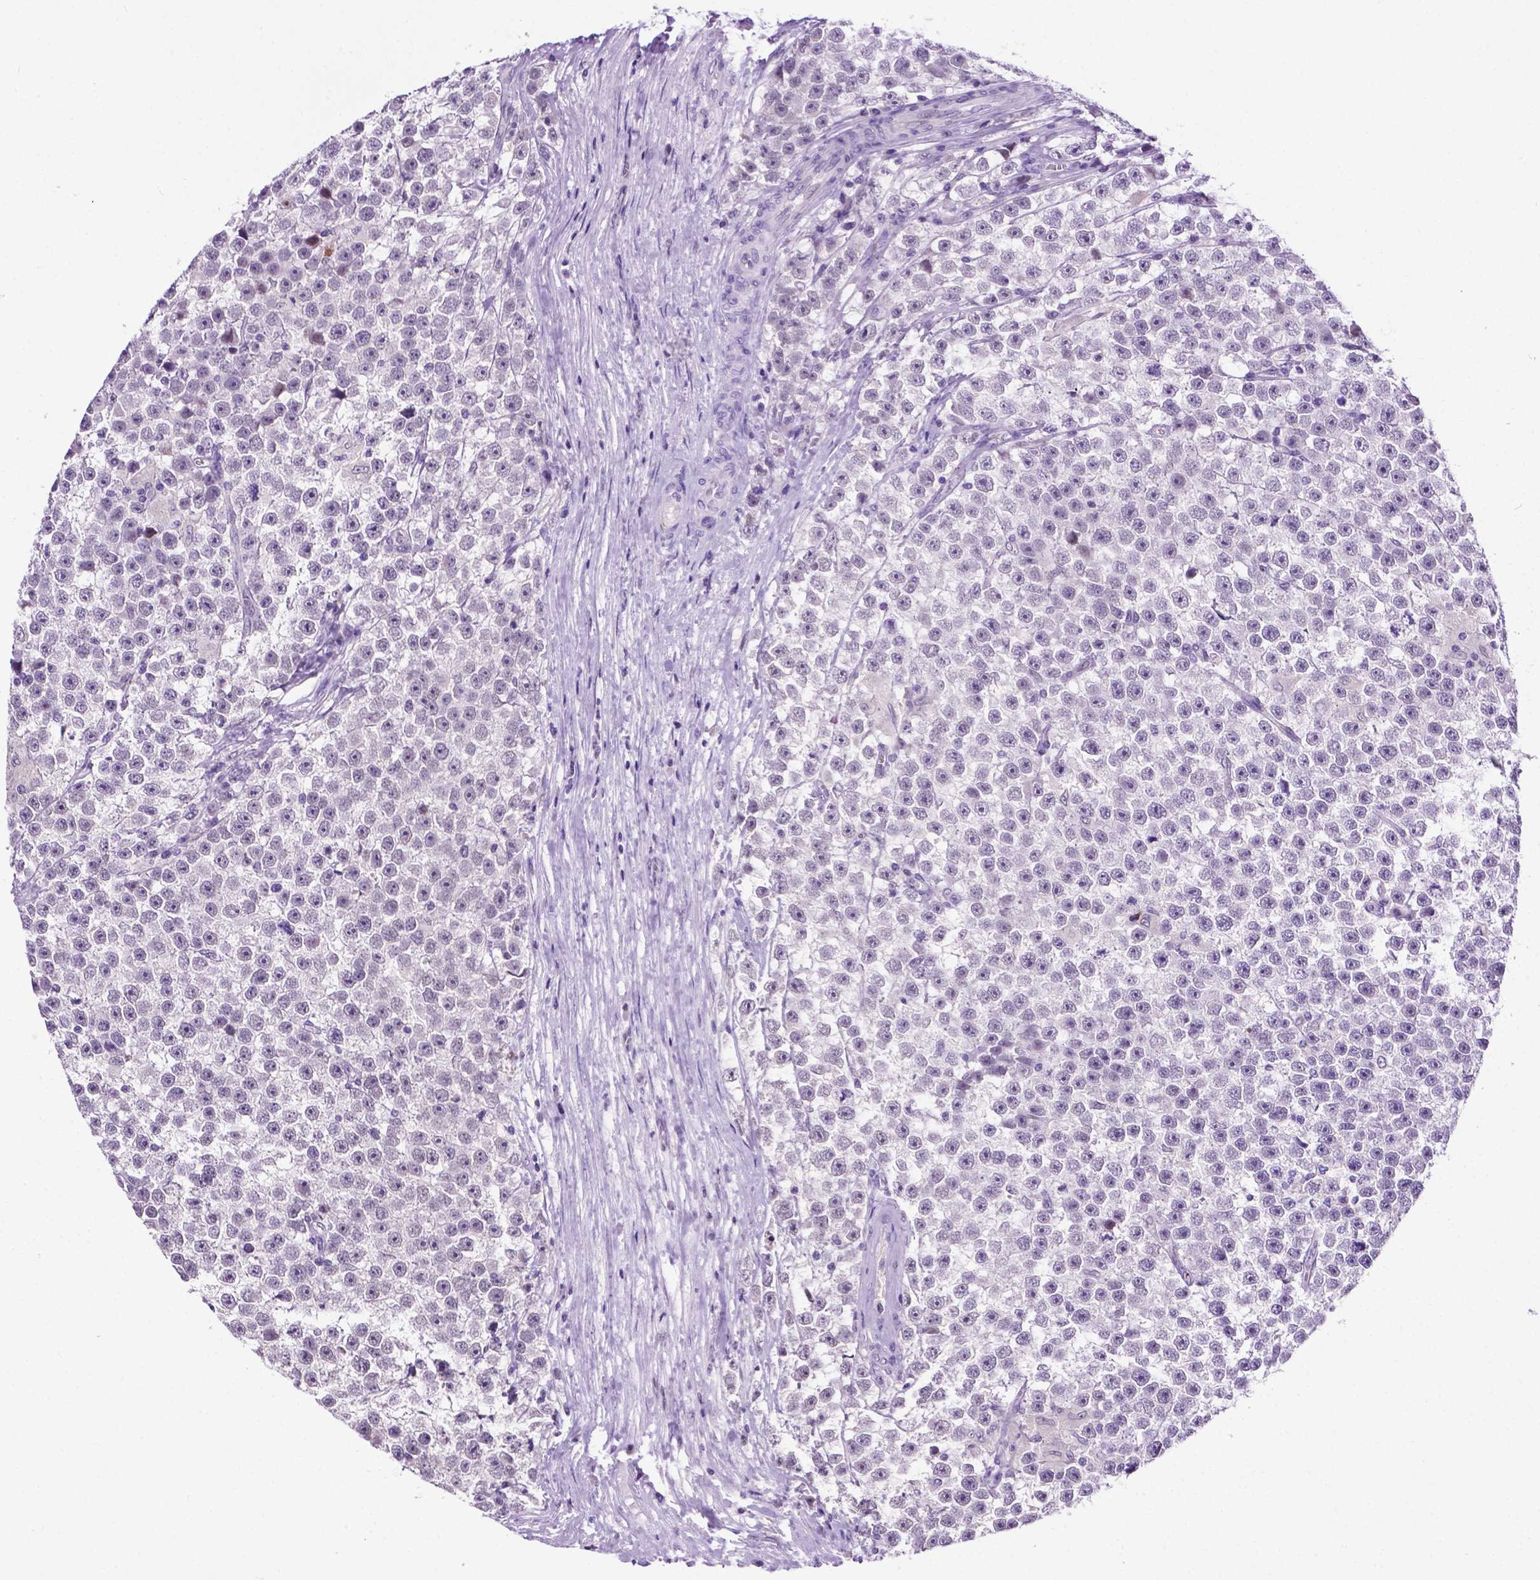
{"staining": {"intensity": "negative", "quantity": "none", "location": "none"}, "tissue": "testis cancer", "cell_type": "Tumor cells", "image_type": "cancer", "snomed": [{"axis": "morphology", "description": "Seminoma, NOS"}, {"axis": "topography", "description": "Testis"}], "caption": "This image is of seminoma (testis) stained with immunohistochemistry (IHC) to label a protein in brown with the nuclei are counter-stained blue. There is no staining in tumor cells.", "gene": "MMP27", "patient": {"sex": "male", "age": 31}}